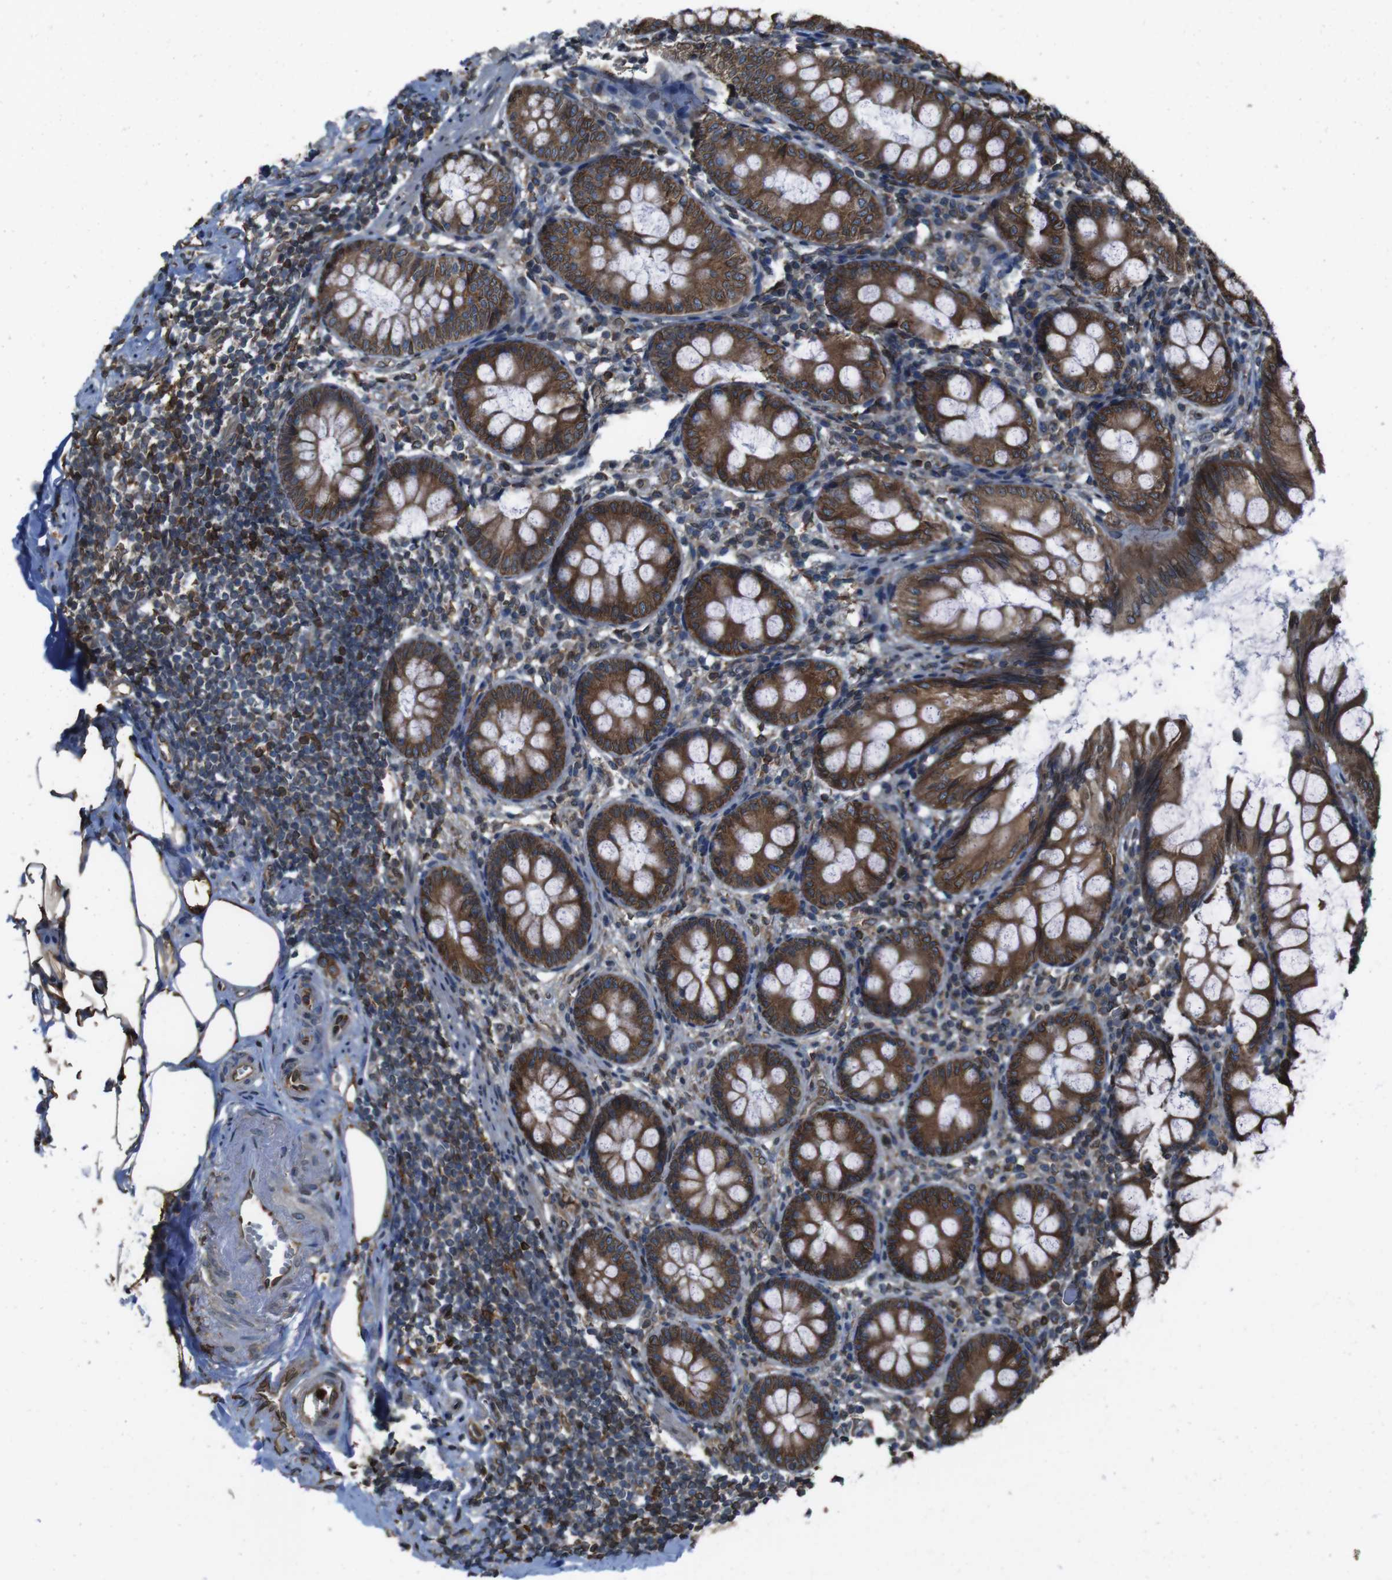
{"staining": {"intensity": "strong", "quantity": ">75%", "location": "cytoplasmic/membranous"}, "tissue": "appendix", "cell_type": "Glandular cells", "image_type": "normal", "snomed": [{"axis": "morphology", "description": "Normal tissue, NOS"}, {"axis": "topography", "description": "Appendix"}], "caption": "Immunohistochemistry (IHC) image of benign appendix: appendix stained using IHC displays high levels of strong protein expression localized specifically in the cytoplasmic/membranous of glandular cells, appearing as a cytoplasmic/membranous brown color.", "gene": "APMAP", "patient": {"sex": "female", "age": 77}}